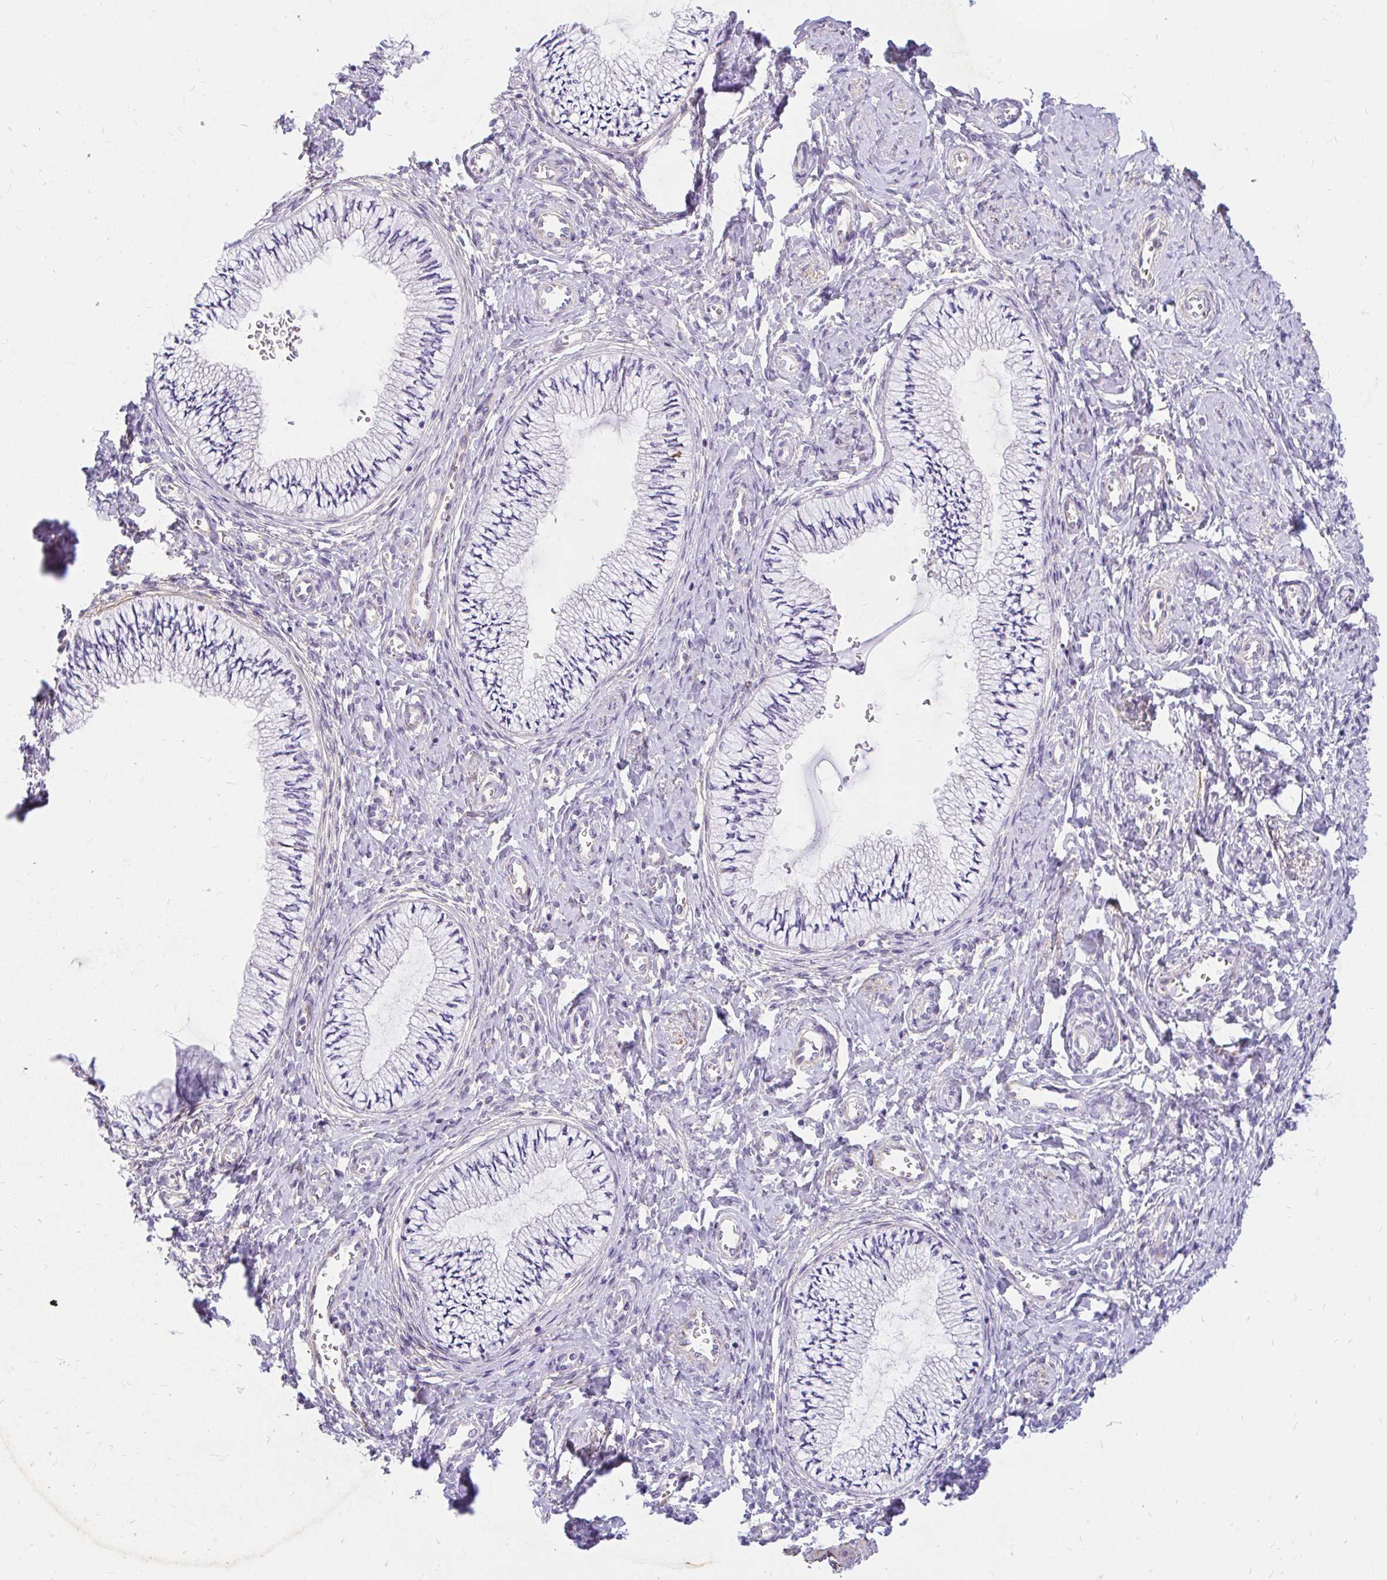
{"staining": {"intensity": "negative", "quantity": "none", "location": "none"}, "tissue": "cervix", "cell_type": "Glandular cells", "image_type": "normal", "snomed": [{"axis": "morphology", "description": "Normal tissue, NOS"}, {"axis": "topography", "description": "Cervix"}], "caption": "This histopathology image is of unremarkable cervix stained with immunohistochemistry (IHC) to label a protein in brown with the nuclei are counter-stained blue. There is no positivity in glandular cells. (DAB immunohistochemistry visualized using brightfield microscopy, high magnification).", "gene": "FAM83C", "patient": {"sex": "female", "age": 24}}